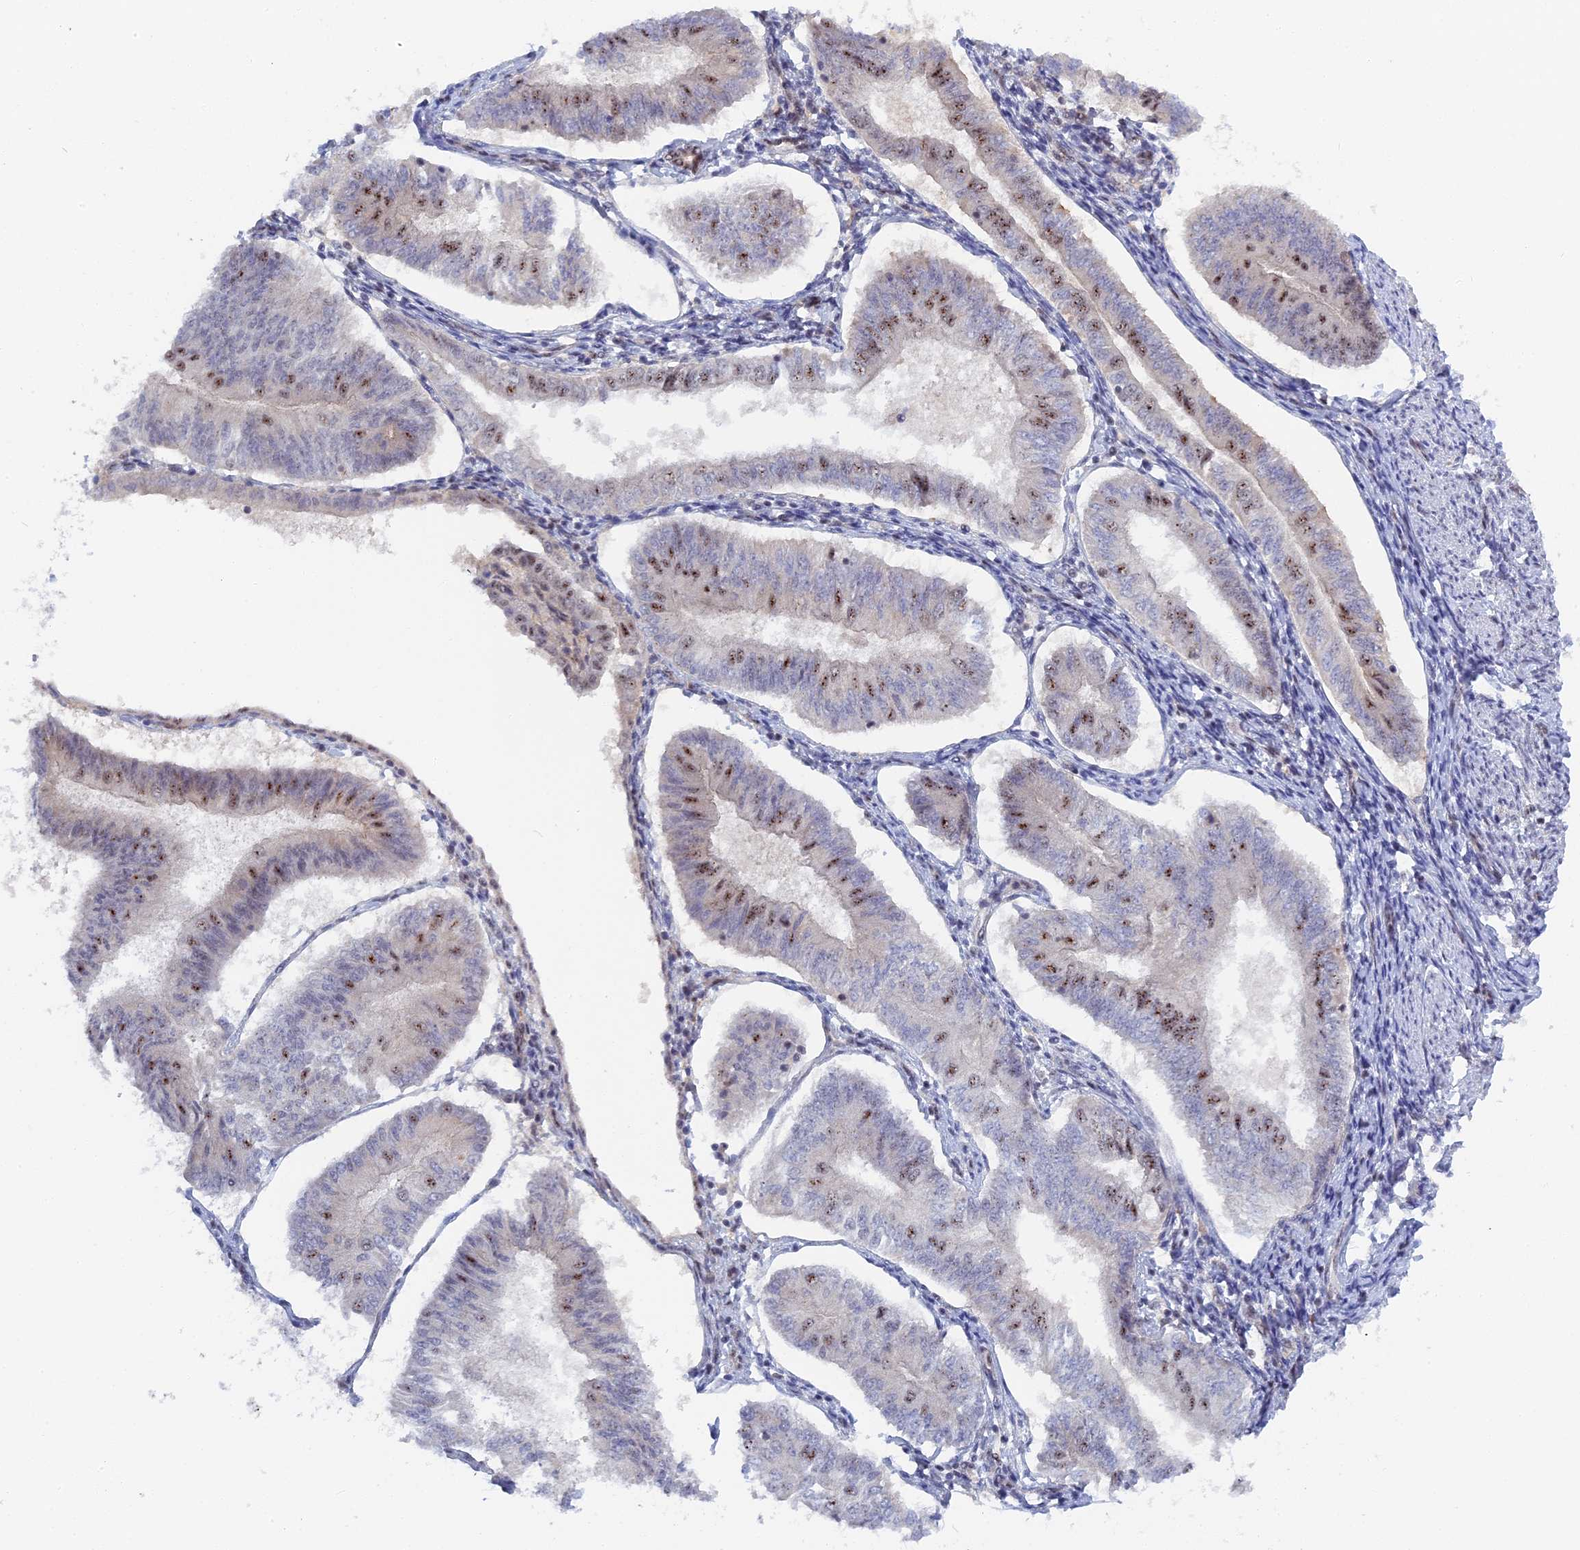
{"staining": {"intensity": "moderate", "quantity": "25%-75%", "location": "nuclear"}, "tissue": "endometrial cancer", "cell_type": "Tumor cells", "image_type": "cancer", "snomed": [{"axis": "morphology", "description": "Adenocarcinoma, NOS"}, {"axis": "topography", "description": "Endometrium"}], "caption": "A medium amount of moderate nuclear staining is identified in approximately 25%-75% of tumor cells in endometrial cancer (adenocarcinoma) tissue.", "gene": "TAB1", "patient": {"sex": "female", "age": 58}}